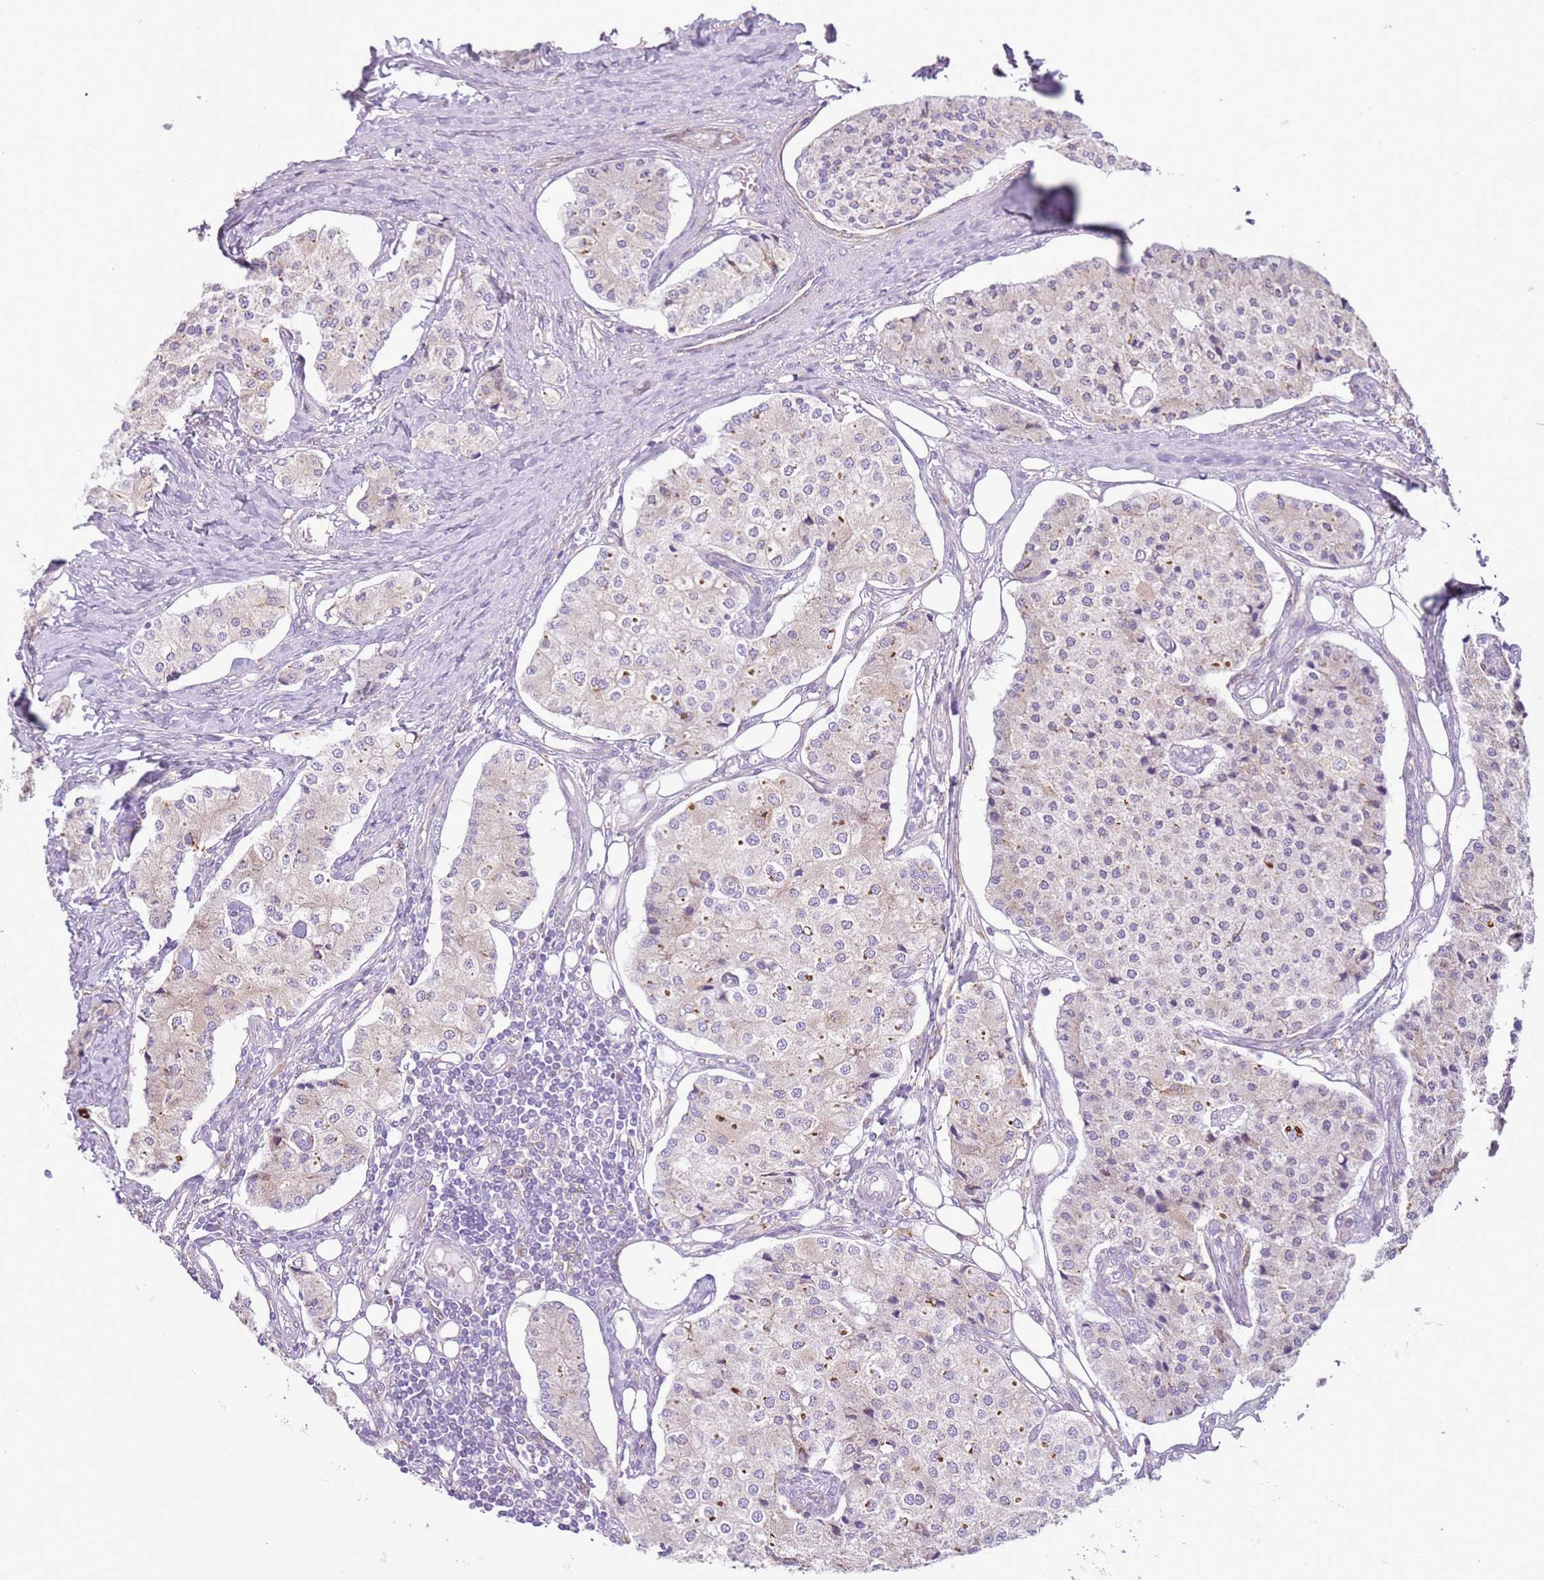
{"staining": {"intensity": "weak", "quantity": "<25%", "location": "cytoplasmic/membranous"}, "tissue": "carcinoid", "cell_type": "Tumor cells", "image_type": "cancer", "snomed": [{"axis": "morphology", "description": "Carcinoid, malignant, NOS"}, {"axis": "topography", "description": "Colon"}], "caption": "Immunohistochemical staining of carcinoid demonstrates no significant staining in tumor cells. The staining was performed using DAB to visualize the protein expression in brown, while the nuclei were stained in blue with hematoxylin (Magnification: 20x).", "gene": "OAF", "patient": {"sex": "female", "age": 52}}